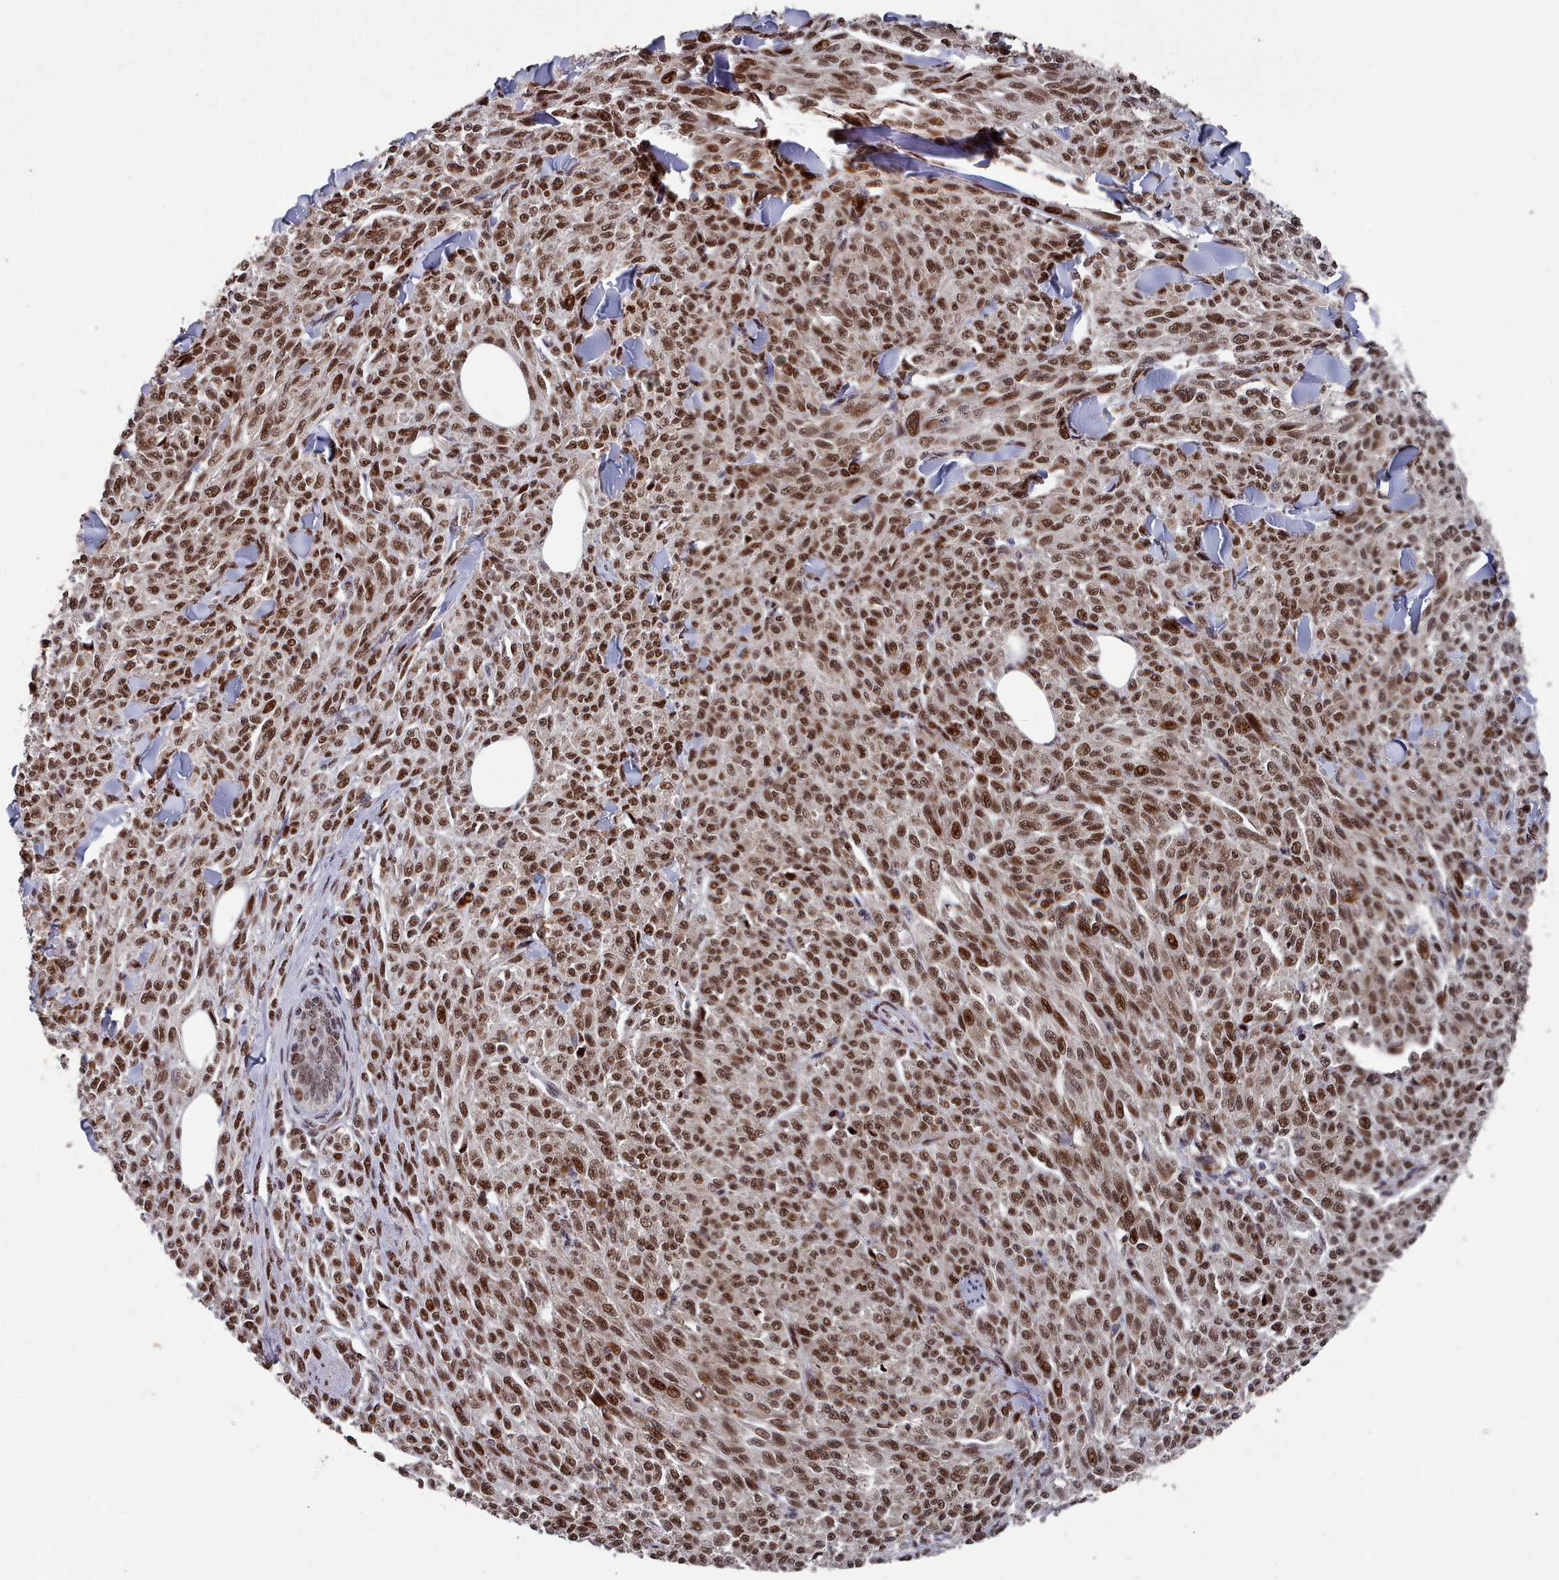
{"staining": {"intensity": "strong", "quantity": ">75%", "location": "nuclear"}, "tissue": "melanoma", "cell_type": "Tumor cells", "image_type": "cancer", "snomed": [{"axis": "morphology", "description": "Malignant melanoma, NOS"}, {"axis": "topography", "description": "Skin"}], "caption": "About >75% of tumor cells in human melanoma exhibit strong nuclear protein expression as visualized by brown immunohistochemical staining.", "gene": "PNRC2", "patient": {"sex": "female", "age": 52}}